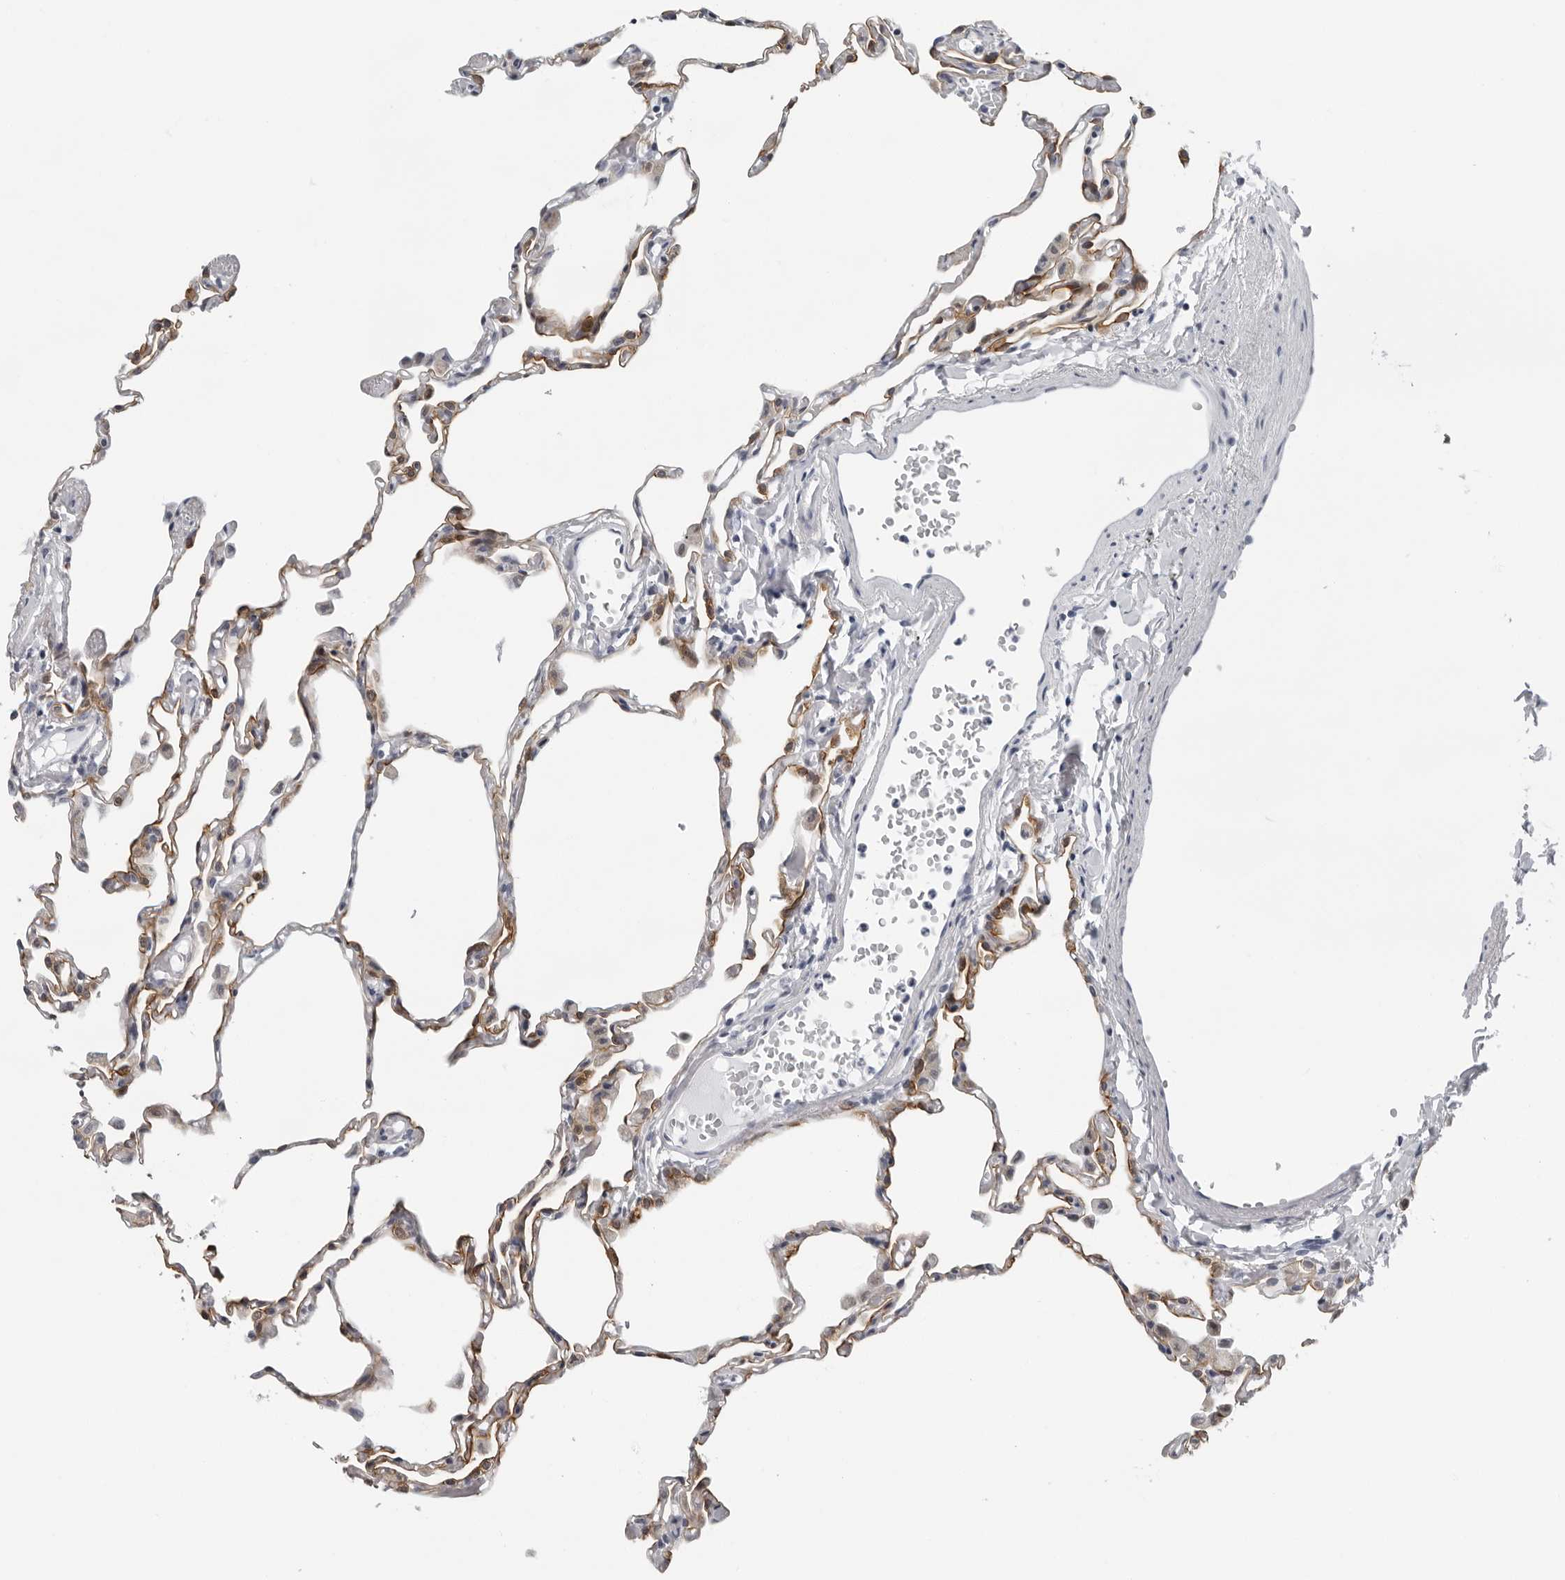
{"staining": {"intensity": "moderate", "quantity": "25%-75%", "location": "cytoplasmic/membranous"}, "tissue": "lung", "cell_type": "Alveolar cells", "image_type": "normal", "snomed": [{"axis": "morphology", "description": "Normal tissue, NOS"}, {"axis": "topography", "description": "Lung"}], "caption": "A histopathology image of human lung stained for a protein shows moderate cytoplasmic/membranous brown staining in alveolar cells.", "gene": "CCDC28B", "patient": {"sex": "female", "age": 49}}